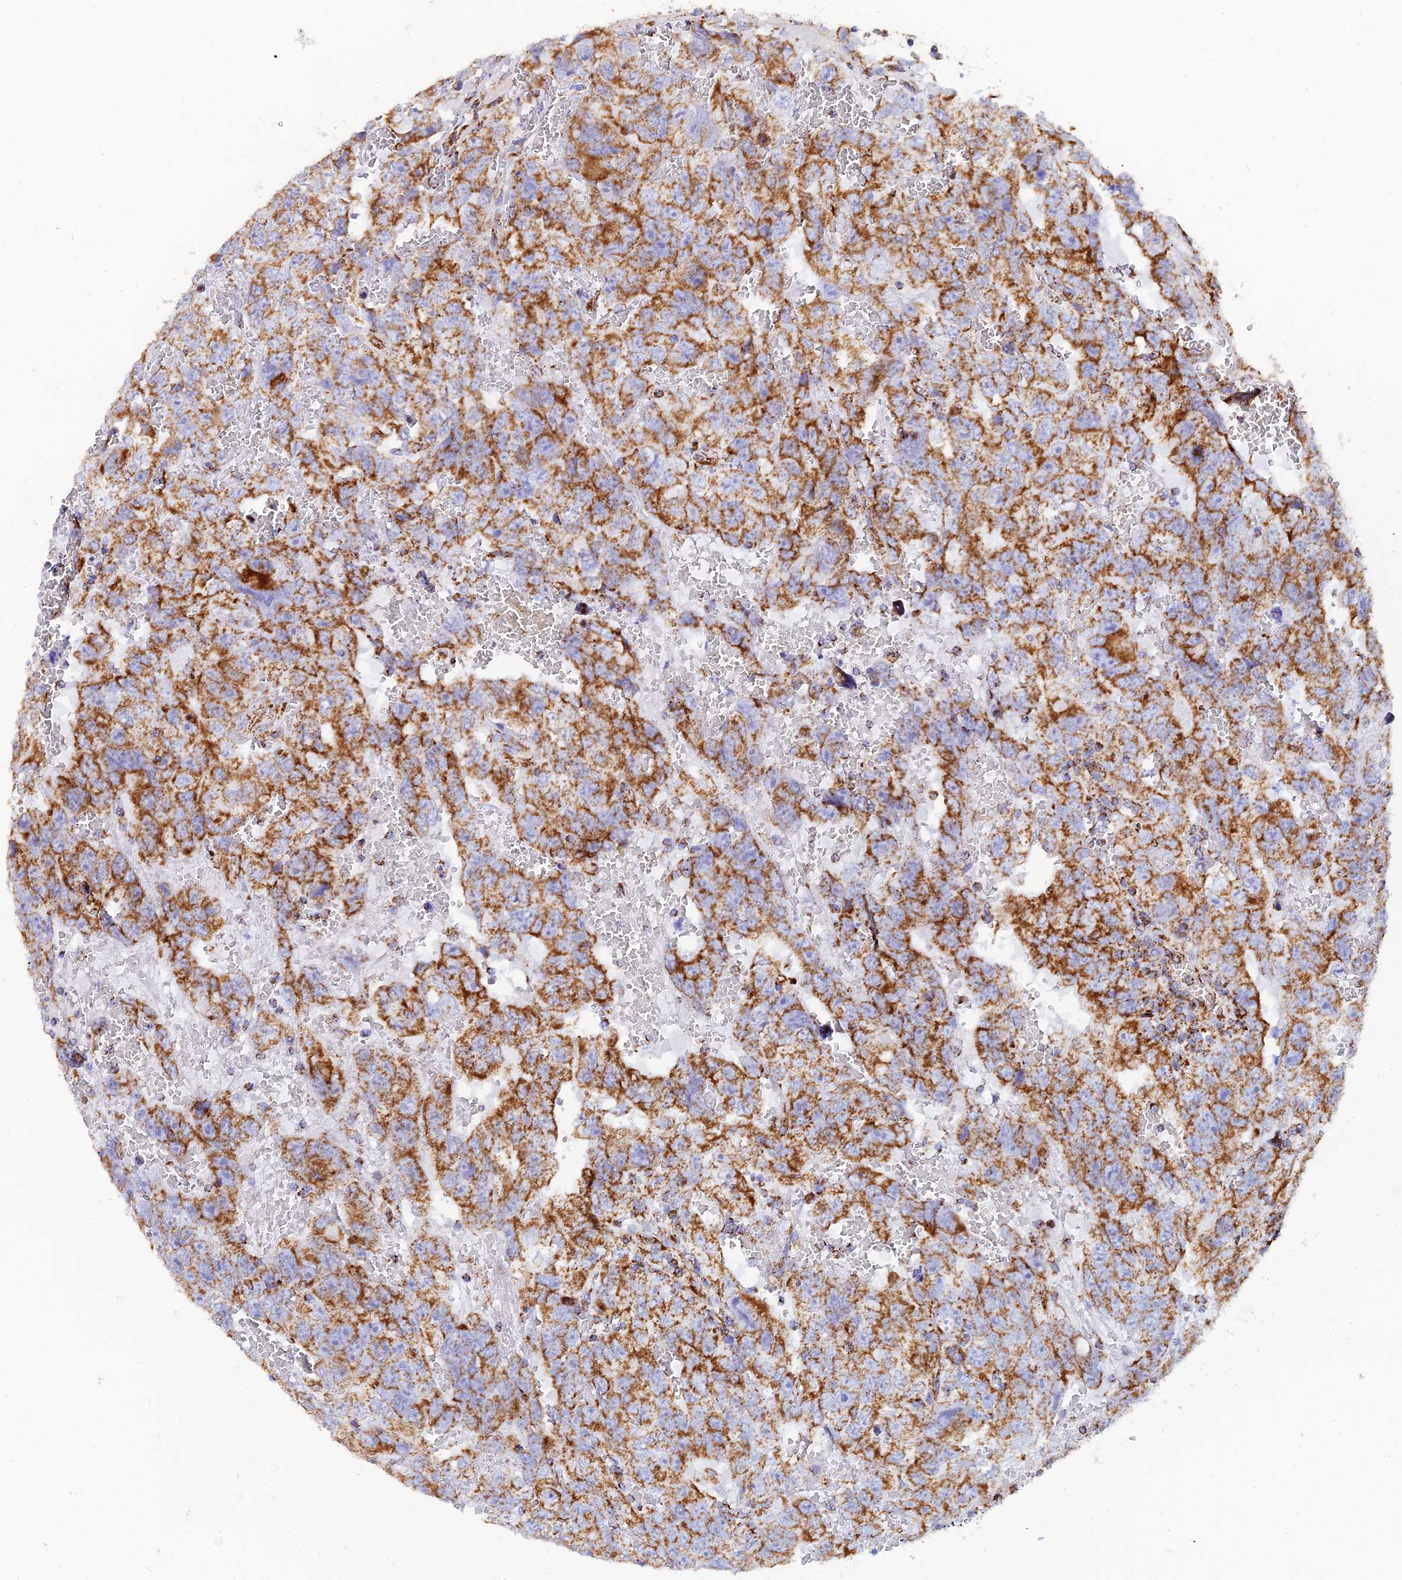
{"staining": {"intensity": "strong", "quantity": ">75%", "location": "cytoplasmic/membranous"}, "tissue": "testis cancer", "cell_type": "Tumor cells", "image_type": "cancer", "snomed": [{"axis": "morphology", "description": "Carcinoma, Embryonal, NOS"}, {"axis": "topography", "description": "Testis"}], "caption": "IHC micrograph of neoplastic tissue: human testis cancer stained using immunohistochemistry (IHC) shows high levels of strong protein expression localized specifically in the cytoplasmic/membranous of tumor cells, appearing as a cytoplasmic/membranous brown color.", "gene": "NDUFB6", "patient": {"sex": "male", "age": 45}}